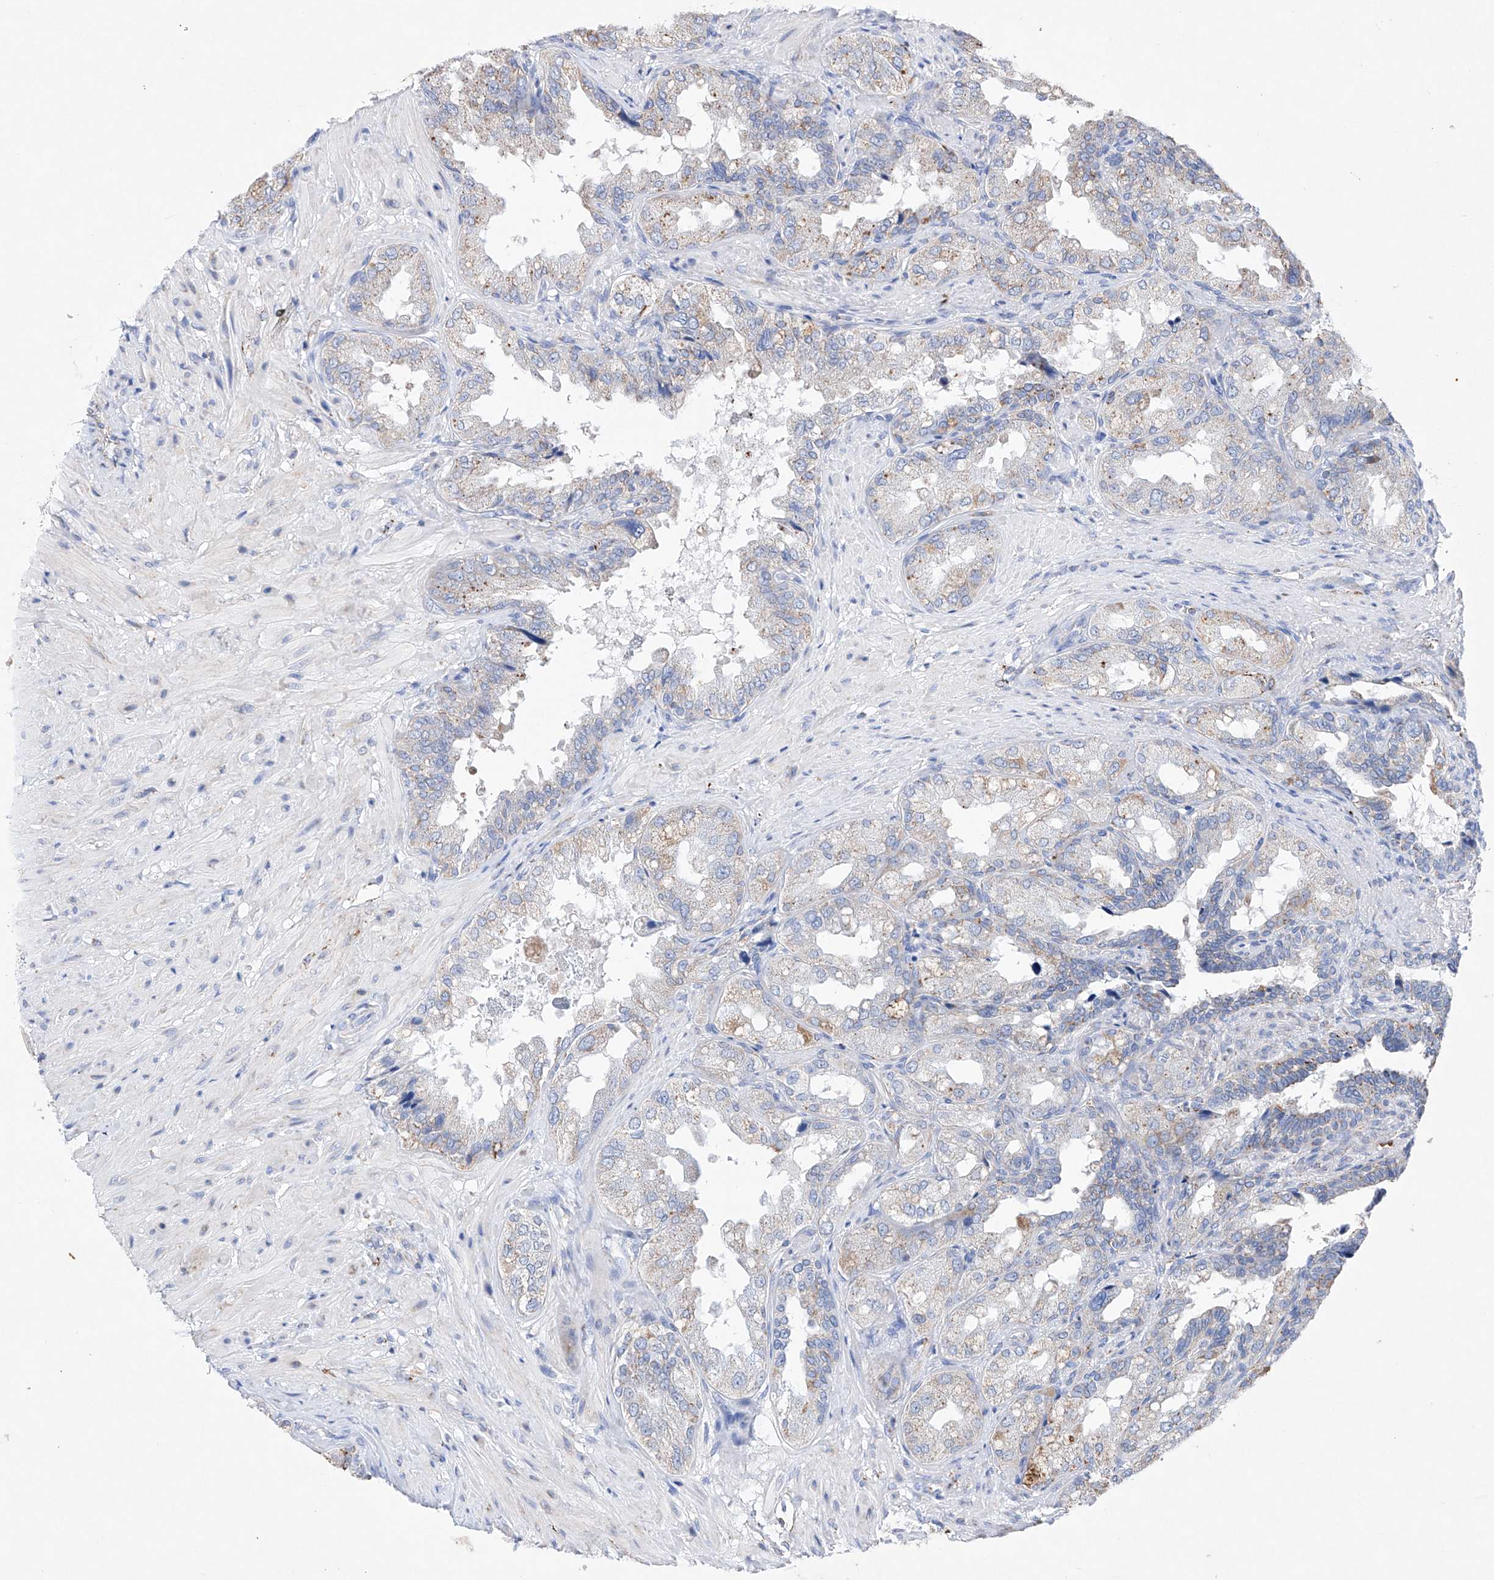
{"staining": {"intensity": "weak", "quantity": "<25%", "location": "cytoplasmic/membranous"}, "tissue": "seminal vesicle", "cell_type": "Glandular cells", "image_type": "normal", "snomed": [{"axis": "morphology", "description": "Normal tissue, NOS"}, {"axis": "topography", "description": "Seminal veicle"}, {"axis": "topography", "description": "Peripheral nerve tissue"}], "caption": "Immunohistochemistry micrograph of benign seminal vesicle stained for a protein (brown), which shows no expression in glandular cells. (Brightfield microscopy of DAB immunohistochemistry at high magnification).", "gene": "NRROS", "patient": {"sex": "male", "age": 63}}